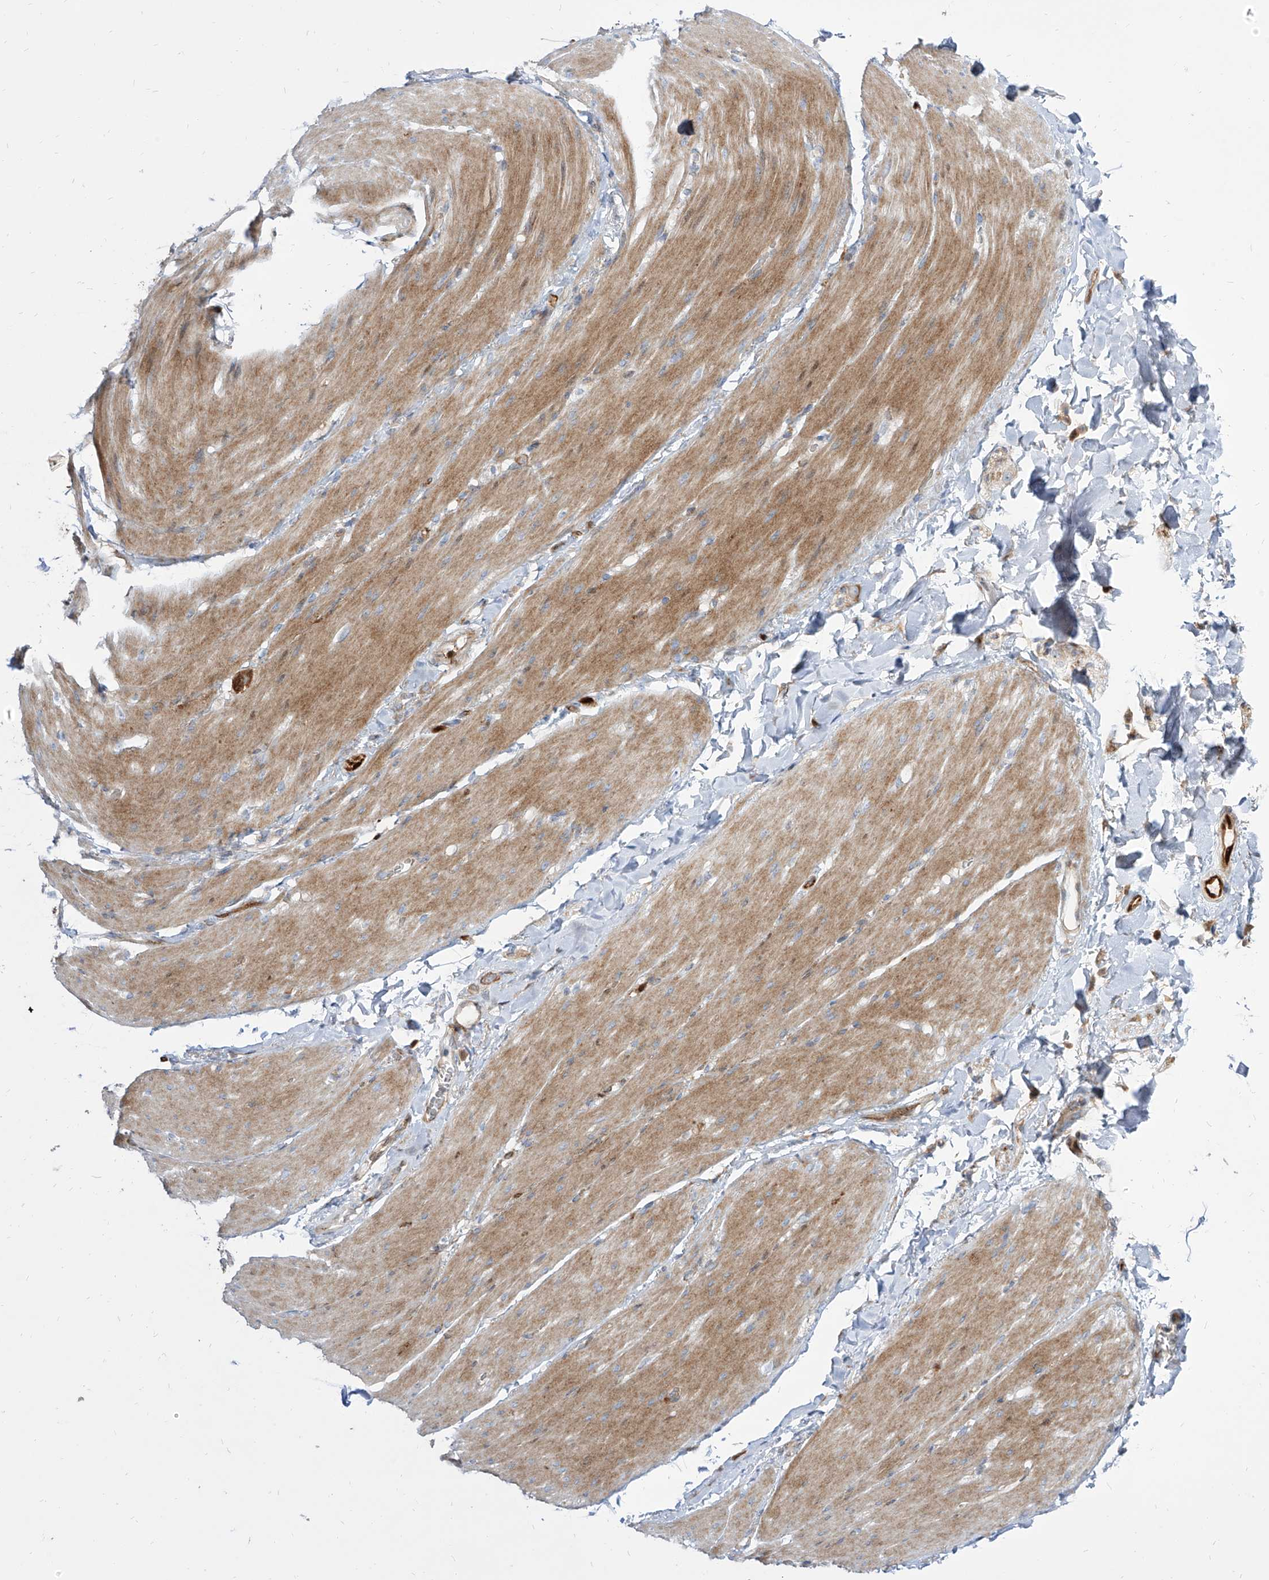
{"staining": {"intensity": "moderate", "quantity": "<25%", "location": "cytoplasmic/membranous"}, "tissue": "smooth muscle", "cell_type": "Smooth muscle cells", "image_type": "normal", "snomed": [{"axis": "morphology", "description": "Normal tissue, NOS"}, {"axis": "topography", "description": "Smooth muscle"}, {"axis": "topography", "description": "Small intestine"}], "caption": "This image displays normal smooth muscle stained with immunohistochemistry (IHC) to label a protein in brown. The cytoplasmic/membranous of smooth muscle cells show moderate positivity for the protein. Nuclei are counter-stained blue.", "gene": "KYNU", "patient": {"sex": "female", "age": 84}}